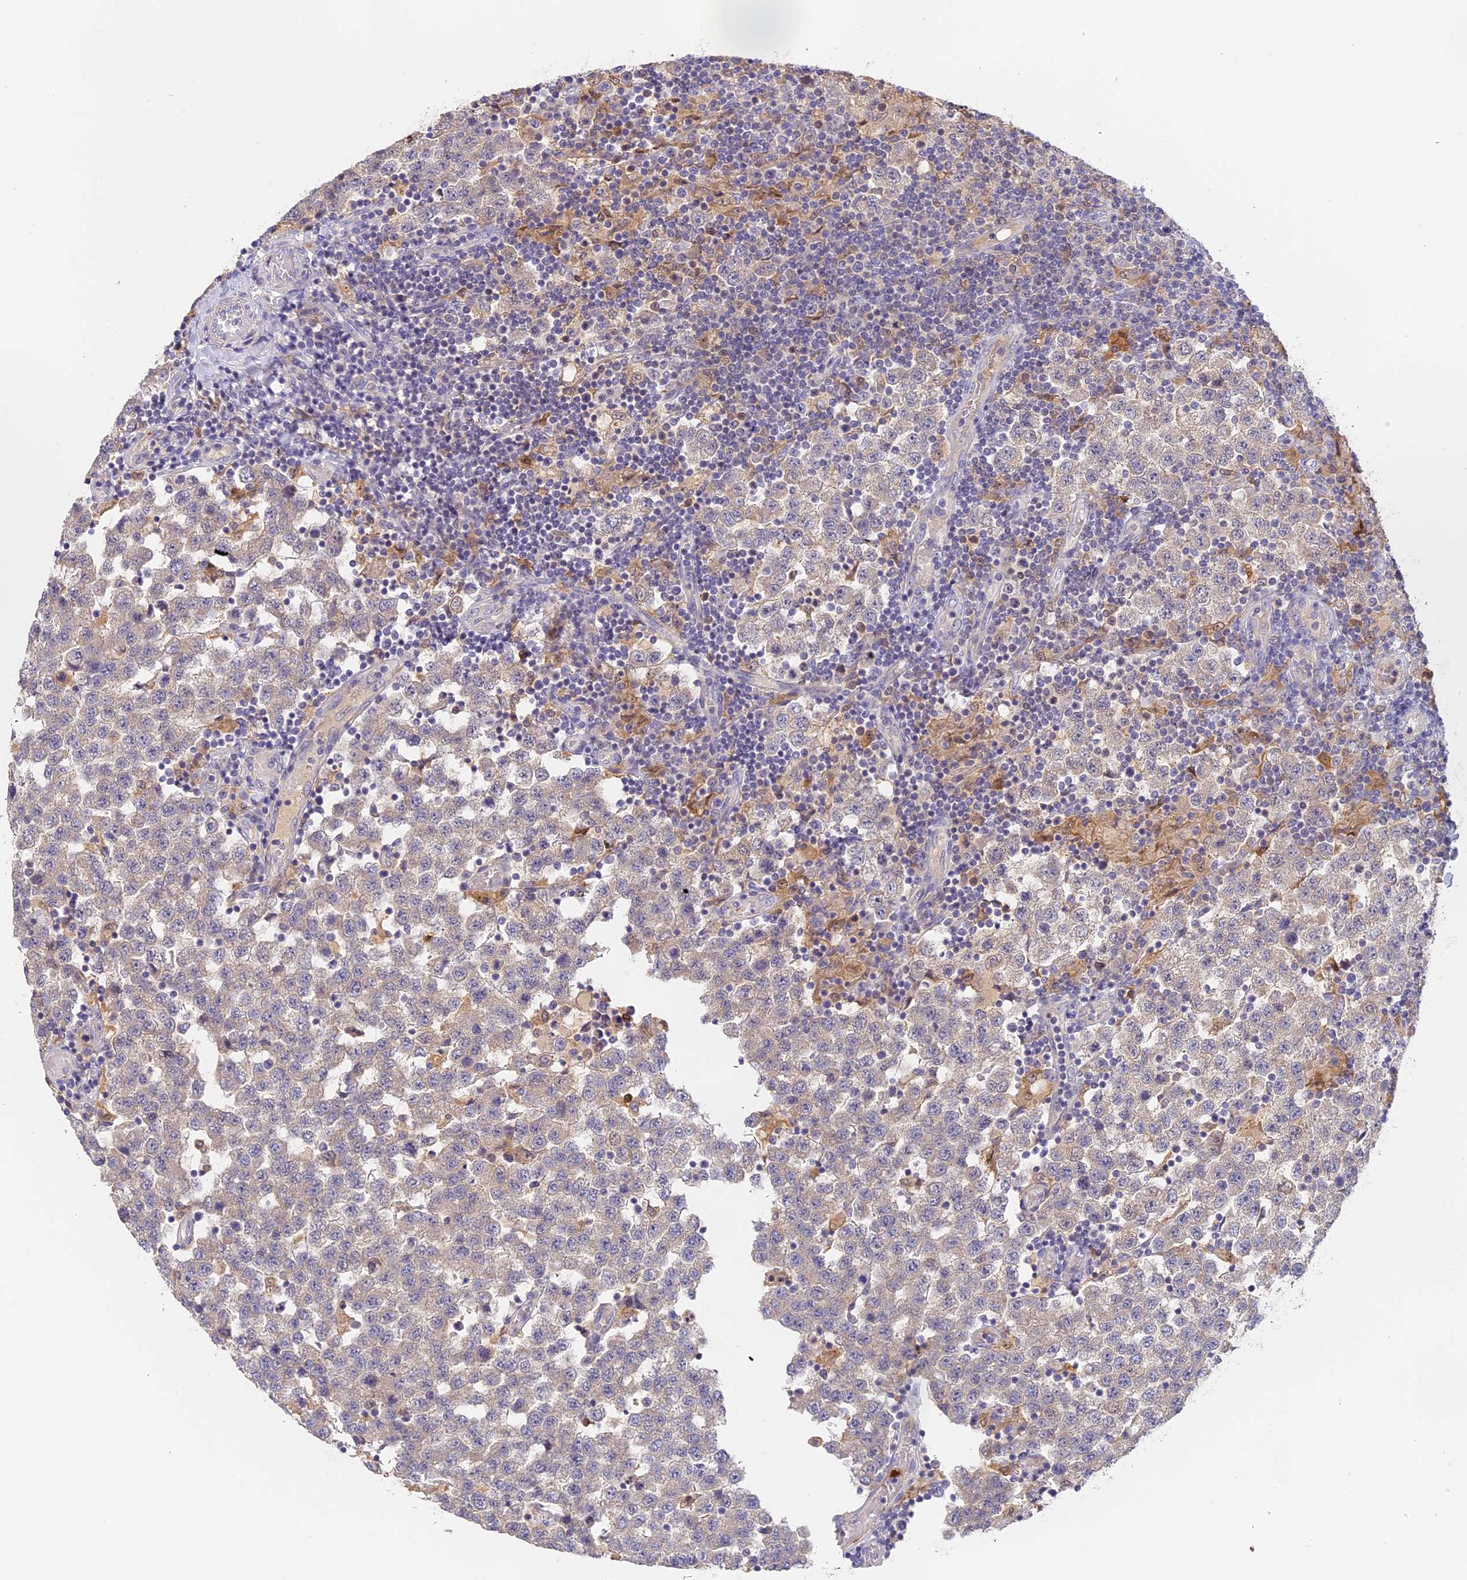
{"staining": {"intensity": "negative", "quantity": "none", "location": "none"}, "tissue": "testis cancer", "cell_type": "Tumor cells", "image_type": "cancer", "snomed": [{"axis": "morphology", "description": "Seminoma, NOS"}, {"axis": "topography", "description": "Testis"}], "caption": "This is a micrograph of immunohistochemistry (IHC) staining of testis cancer, which shows no positivity in tumor cells.", "gene": "NCF4", "patient": {"sex": "male", "age": 34}}